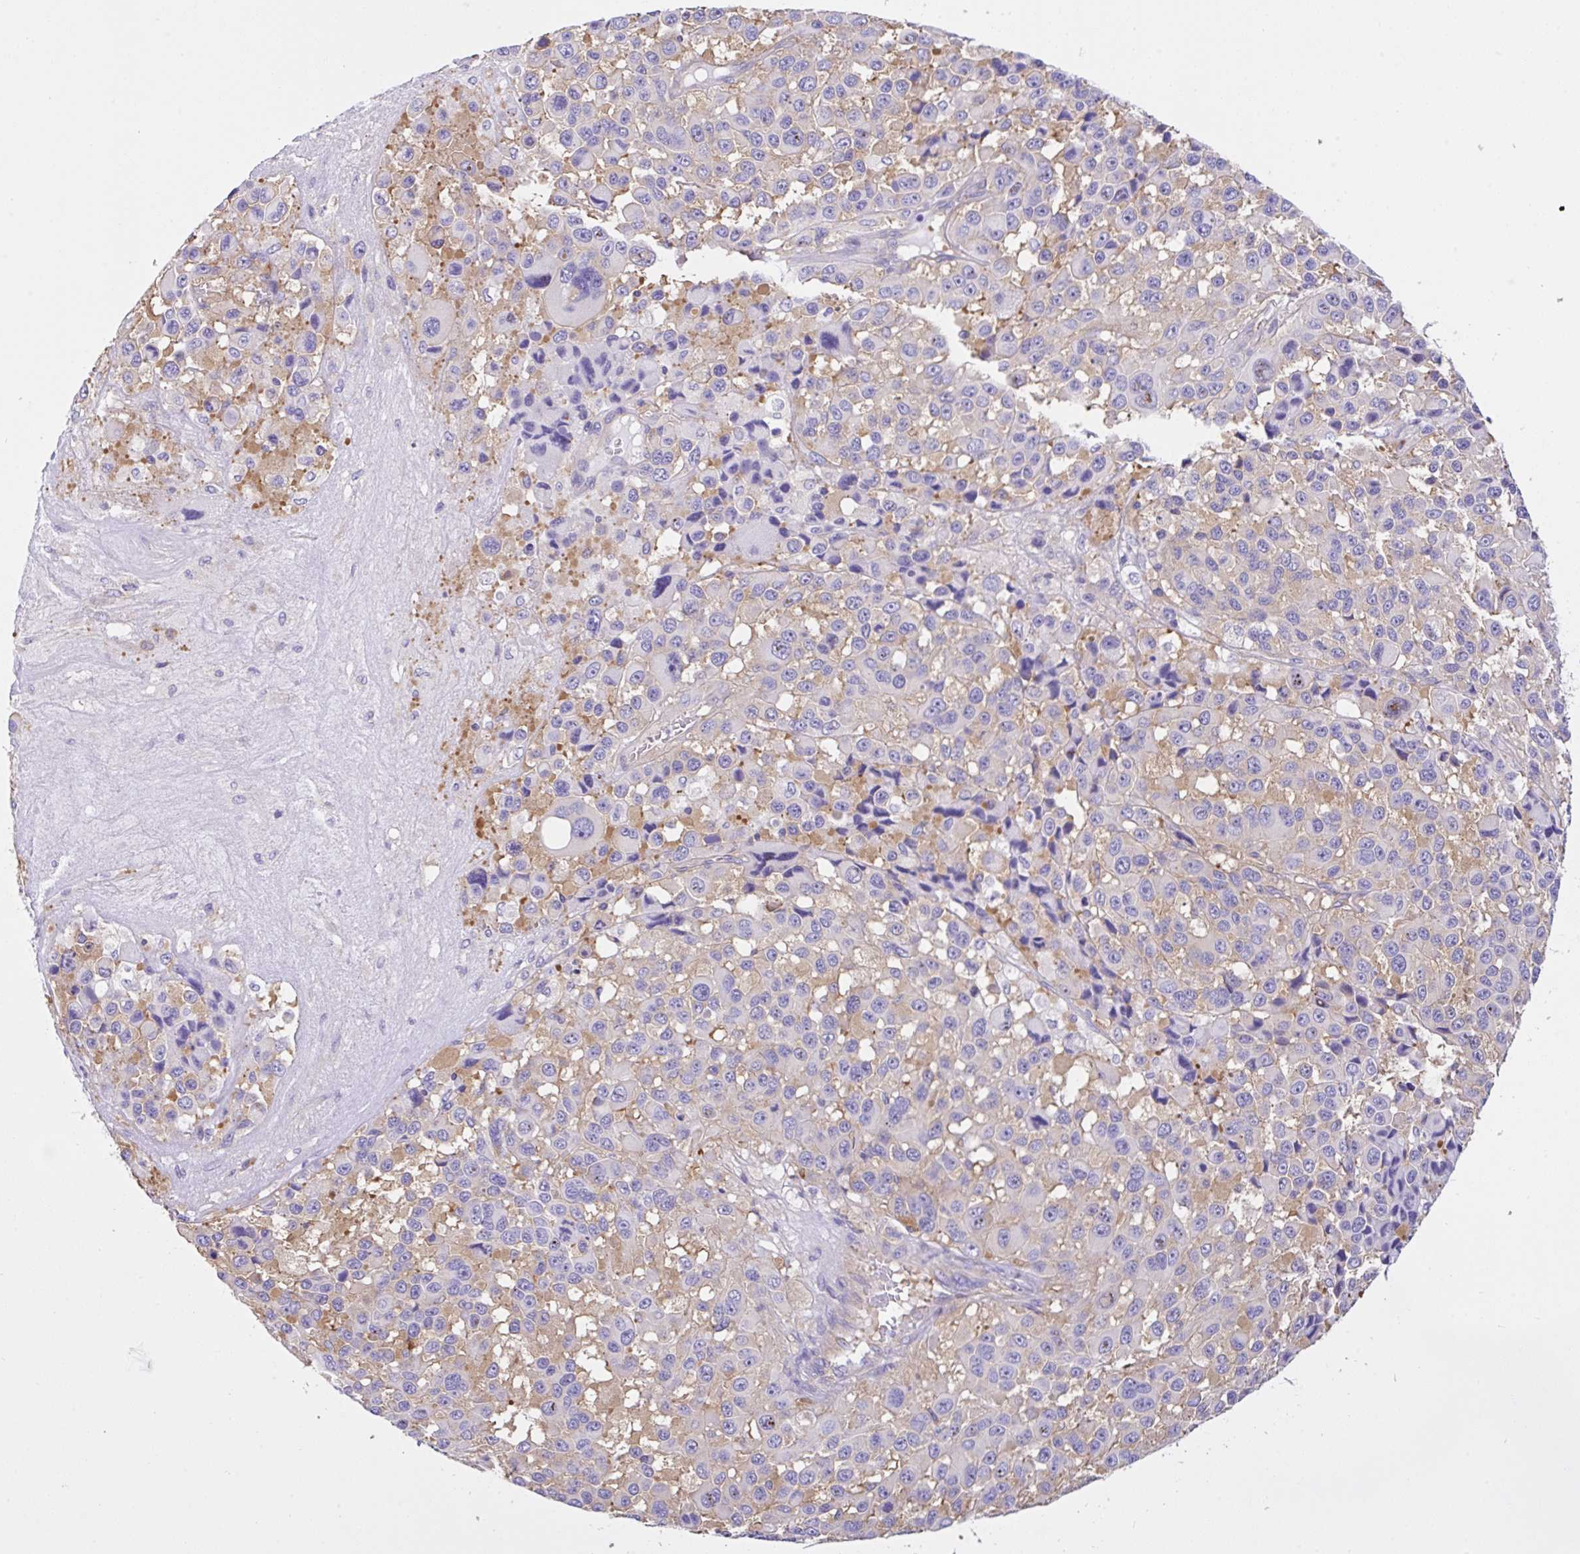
{"staining": {"intensity": "negative", "quantity": "none", "location": "none"}, "tissue": "melanoma", "cell_type": "Tumor cells", "image_type": "cancer", "snomed": [{"axis": "morphology", "description": "Malignant melanoma, Metastatic site"}, {"axis": "topography", "description": "Lymph node"}], "caption": "DAB immunohistochemical staining of melanoma demonstrates no significant positivity in tumor cells.", "gene": "GFPT2", "patient": {"sex": "female", "age": 65}}